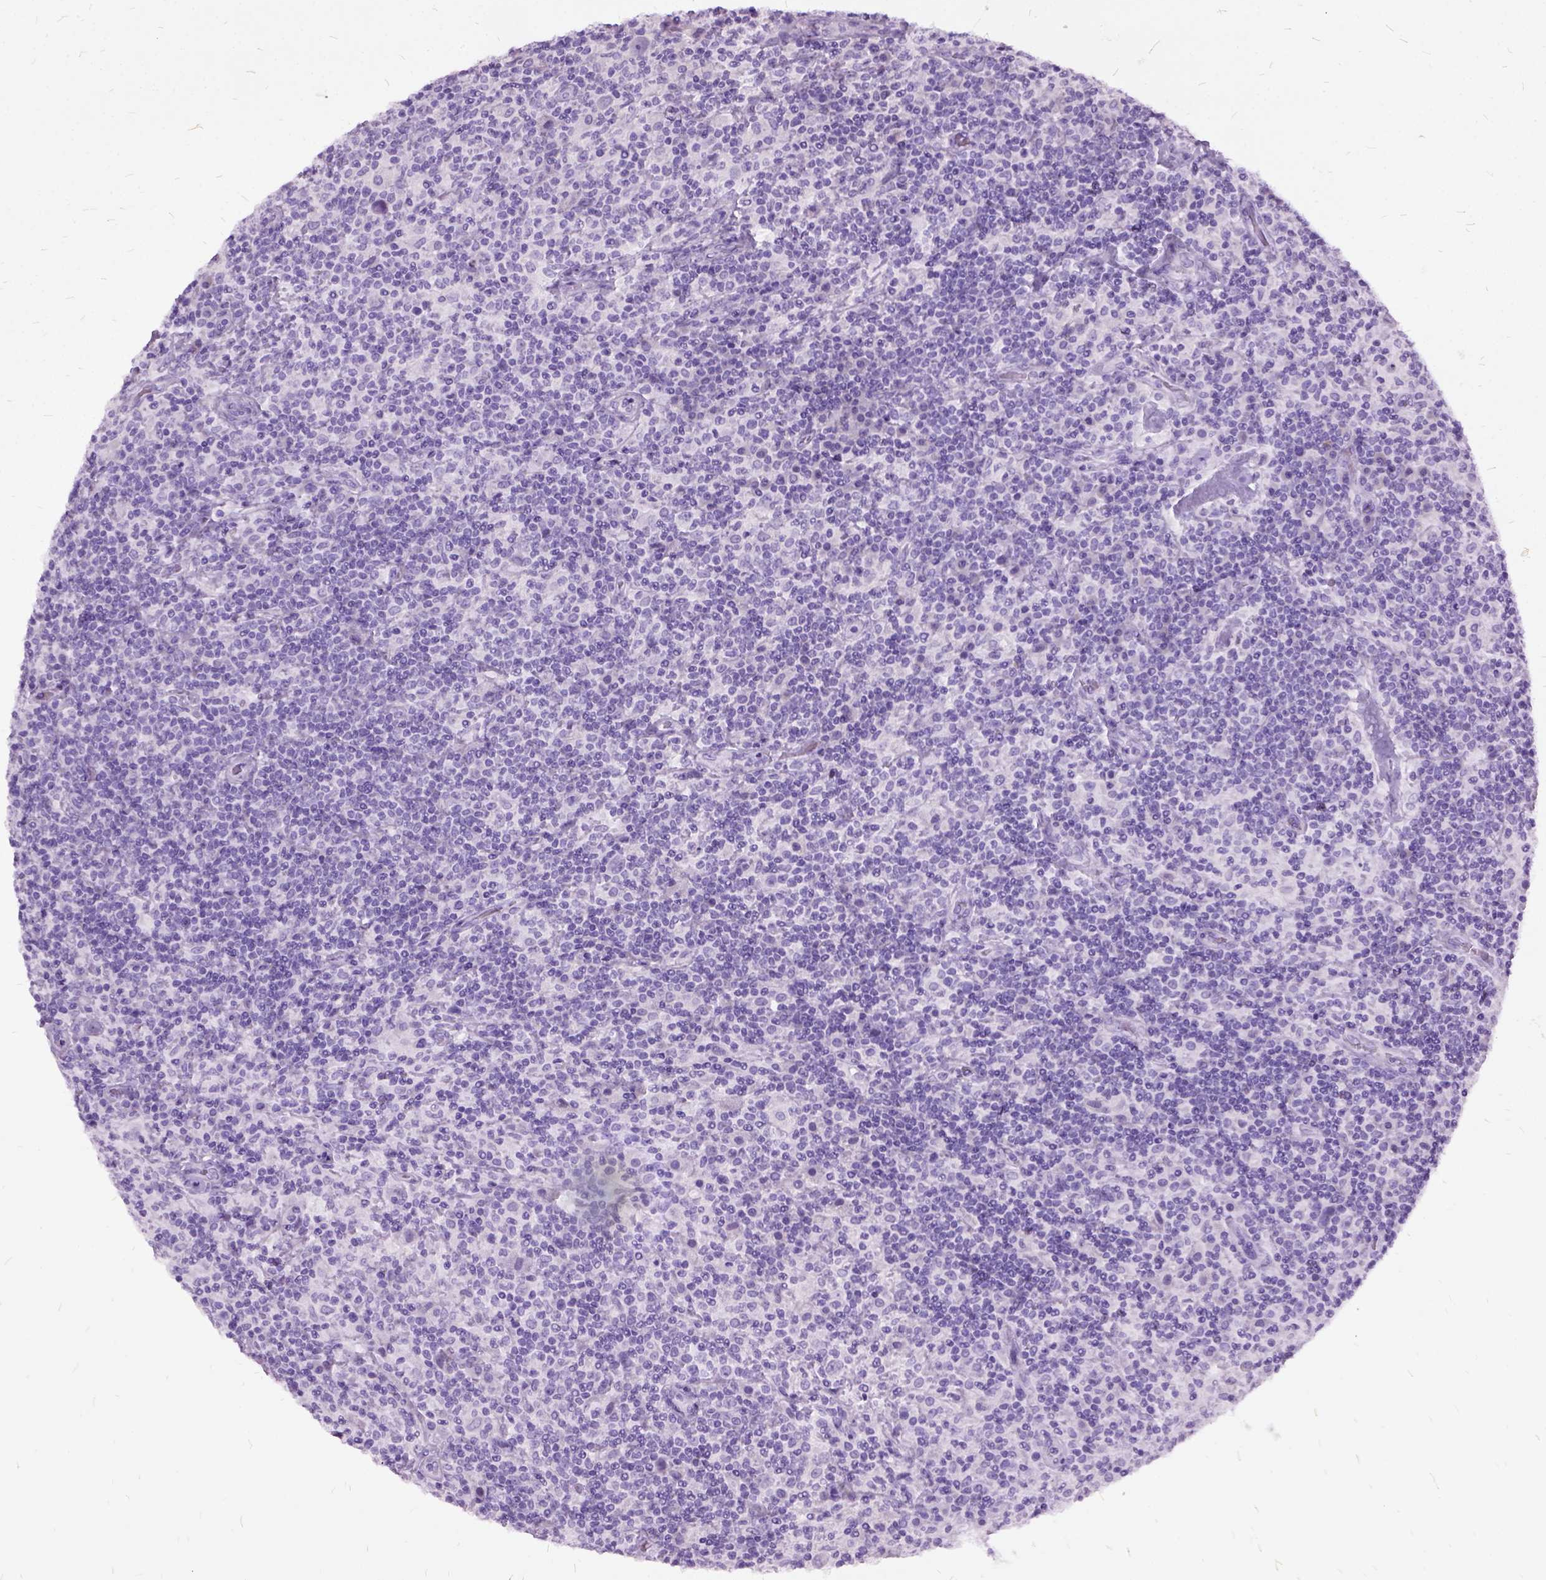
{"staining": {"intensity": "negative", "quantity": "none", "location": "none"}, "tissue": "lymphoma", "cell_type": "Tumor cells", "image_type": "cancer", "snomed": [{"axis": "morphology", "description": "Hodgkin's disease, NOS"}, {"axis": "topography", "description": "Lymph node"}], "caption": "Protein analysis of lymphoma shows no significant staining in tumor cells.", "gene": "MME", "patient": {"sex": "male", "age": 70}}